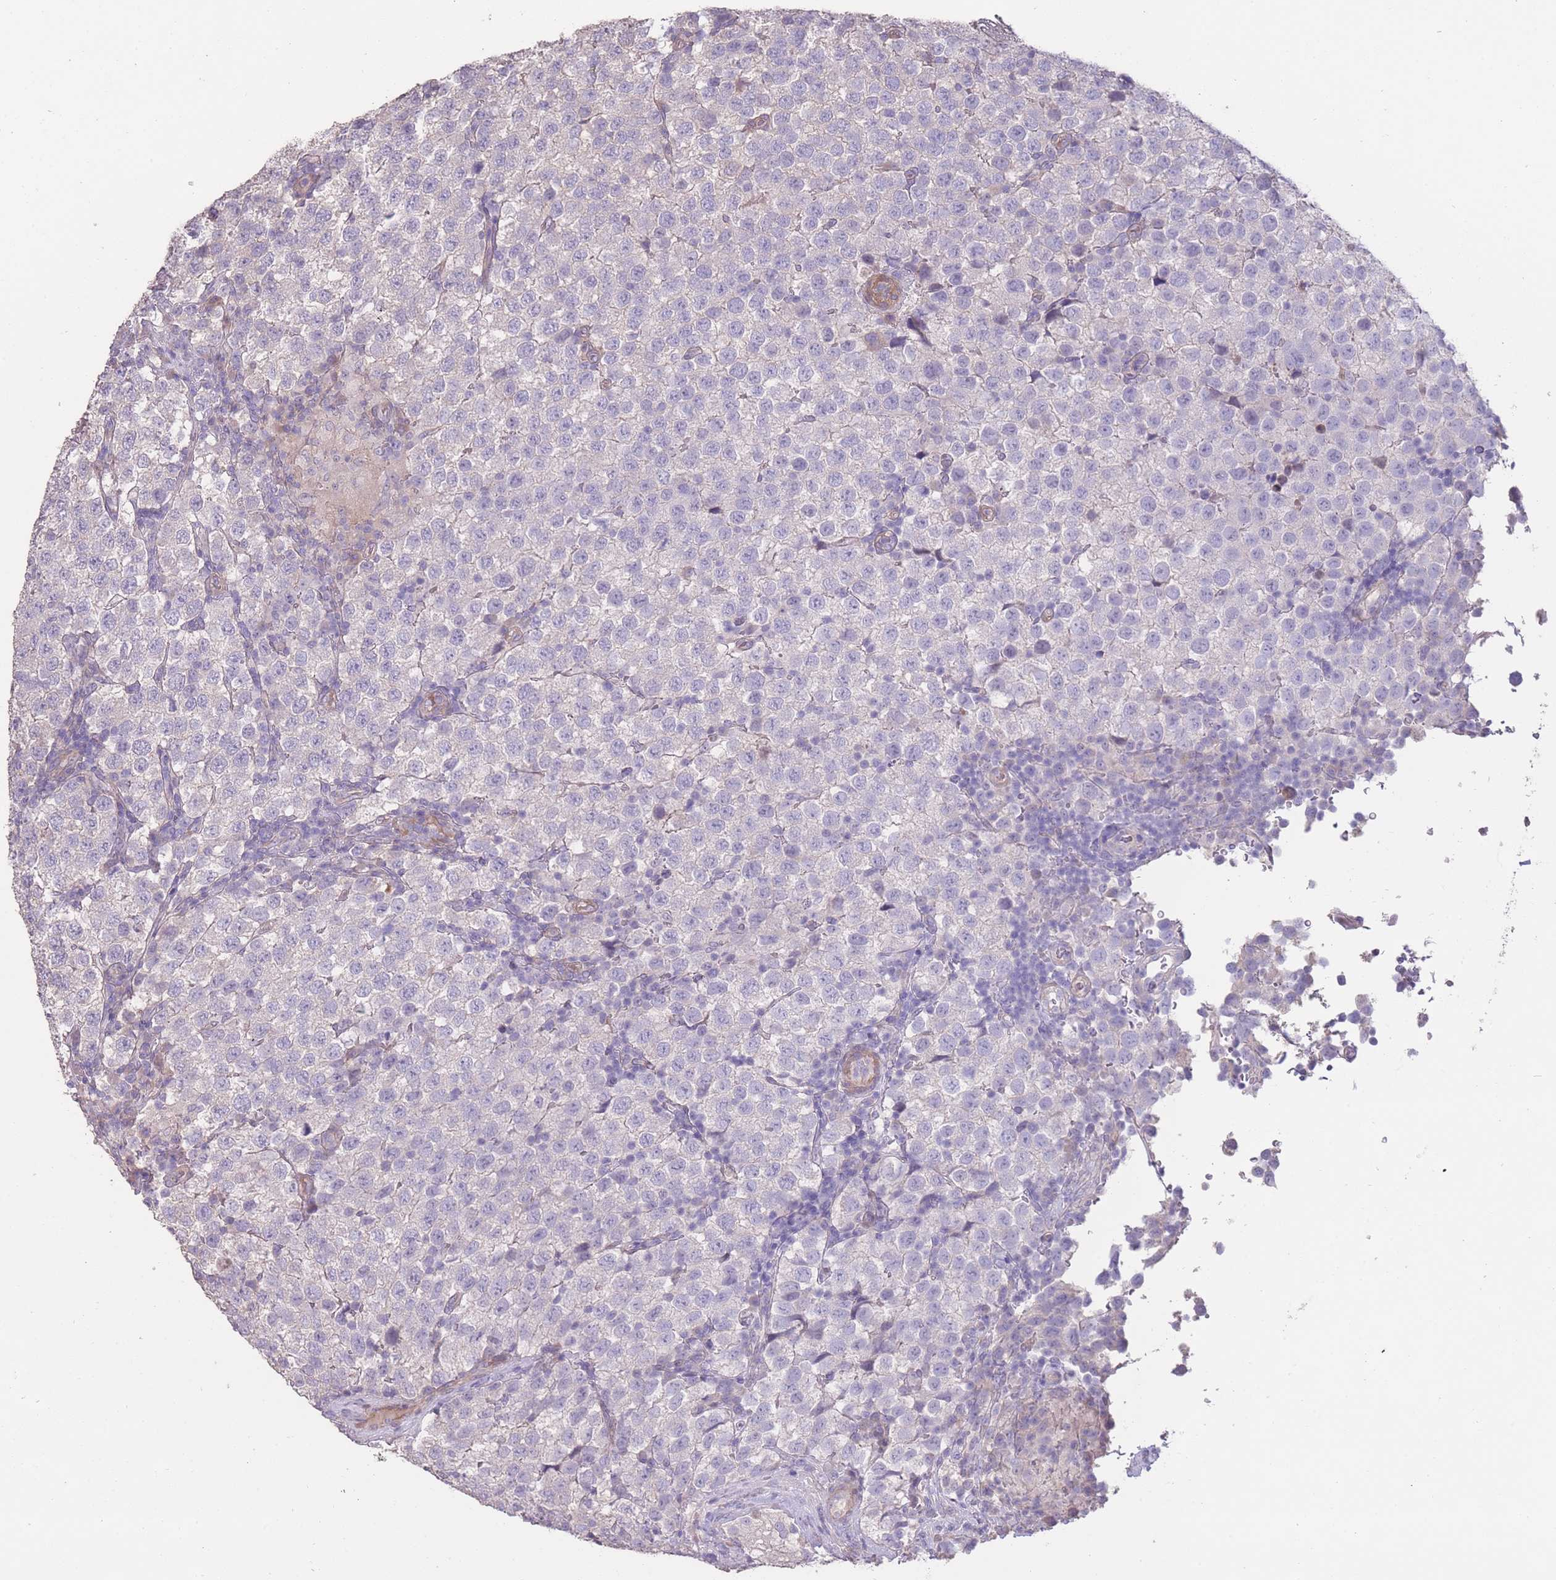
{"staining": {"intensity": "negative", "quantity": "none", "location": "none"}, "tissue": "testis cancer", "cell_type": "Tumor cells", "image_type": "cancer", "snomed": [{"axis": "morphology", "description": "Seminoma, NOS"}, {"axis": "topography", "description": "Testis"}], "caption": "A high-resolution photomicrograph shows IHC staining of testis seminoma, which exhibits no significant positivity in tumor cells.", "gene": "RSPH10B", "patient": {"sex": "male", "age": 34}}